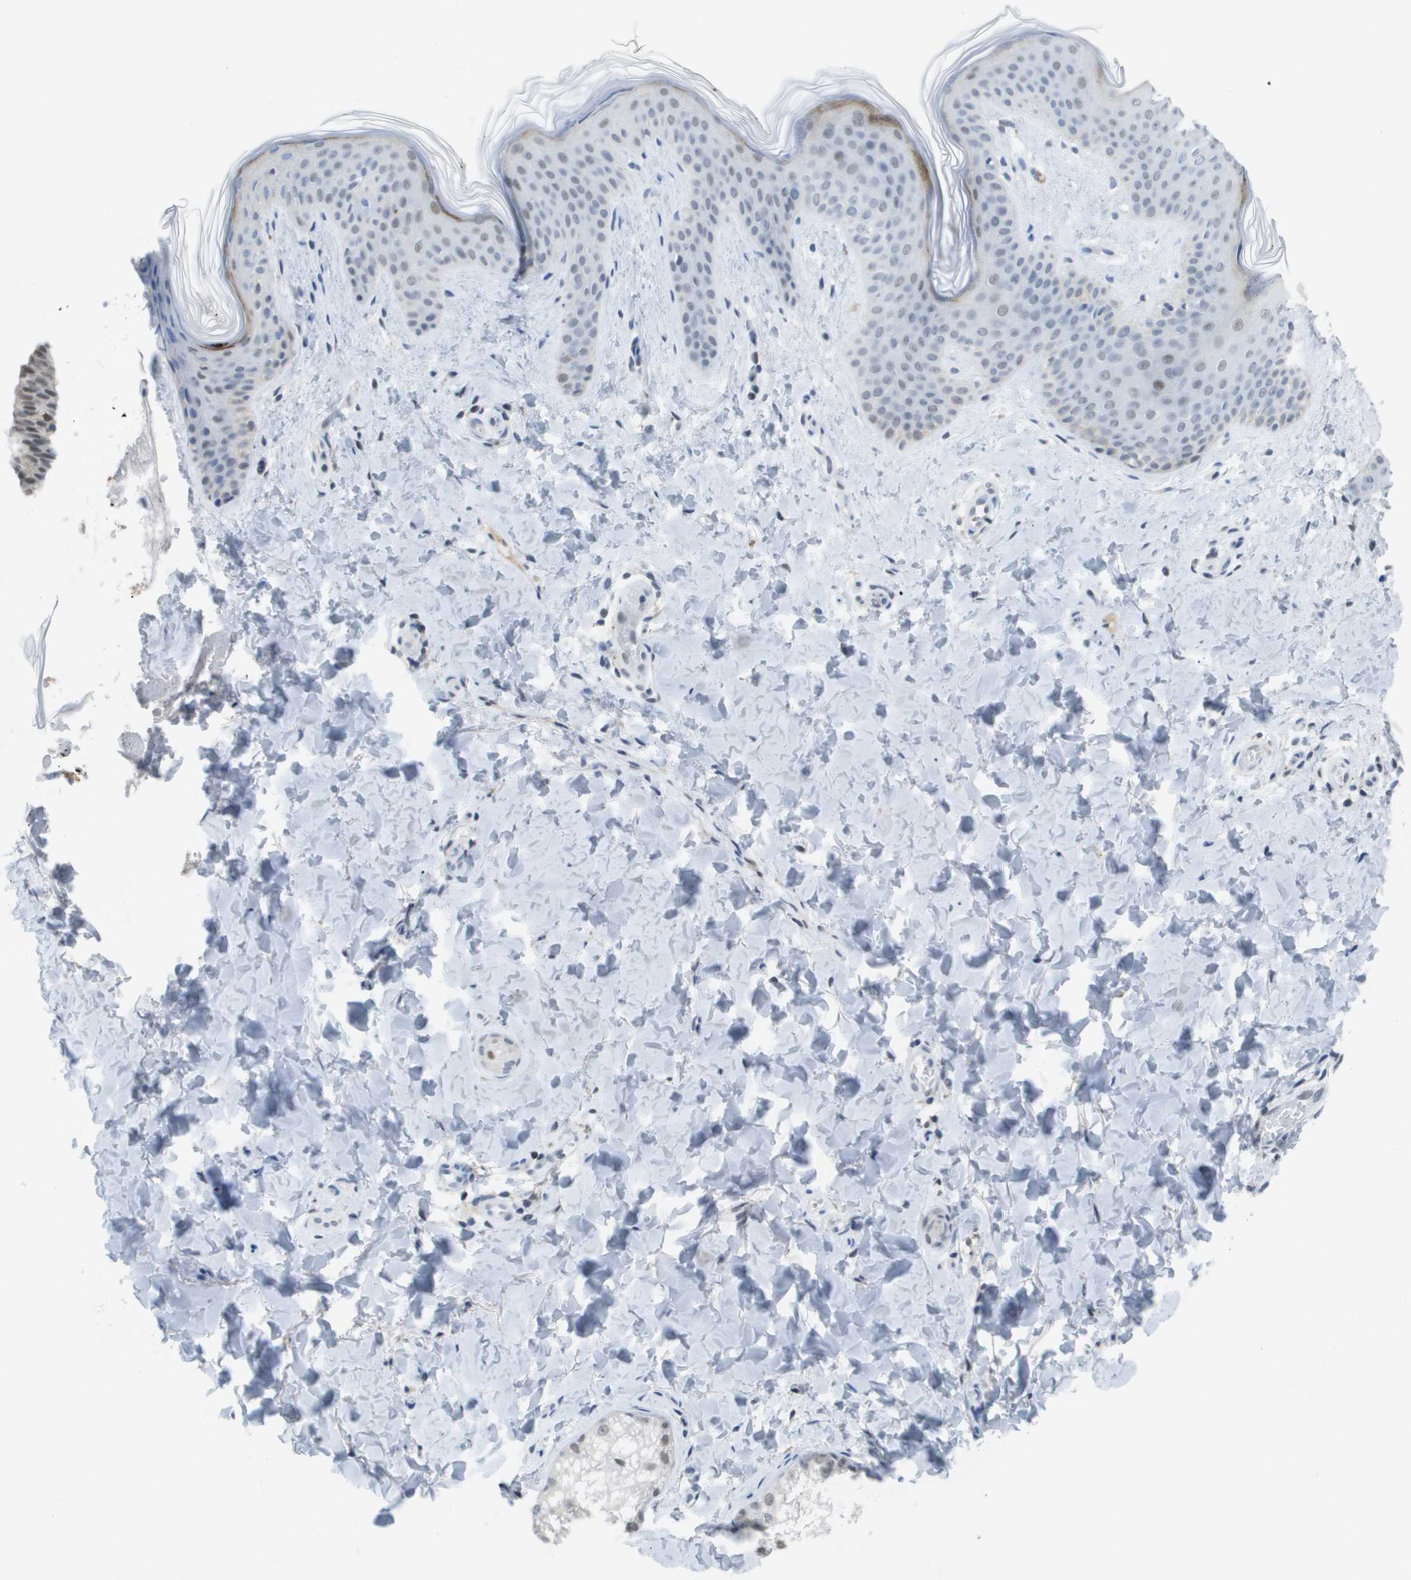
{"staining": {"intensity": "negative", "quantity": "none", "location": "none"}, "tissue": "skin", "cell_type": "Fibroblasts", "image_type": "normal", "snomed": [{"axis": "morphology", "description": "Normal tissue, NOS"}, {"axis": "topography", "description": "Skin"}], "caption": "This is a micrograph of immunohistochemistry (IHC) staining of normal skin, which shows no positivity in fibroblasts.", "gene": "TP53RK", "patient": {"sex": "female", "age": 17}}